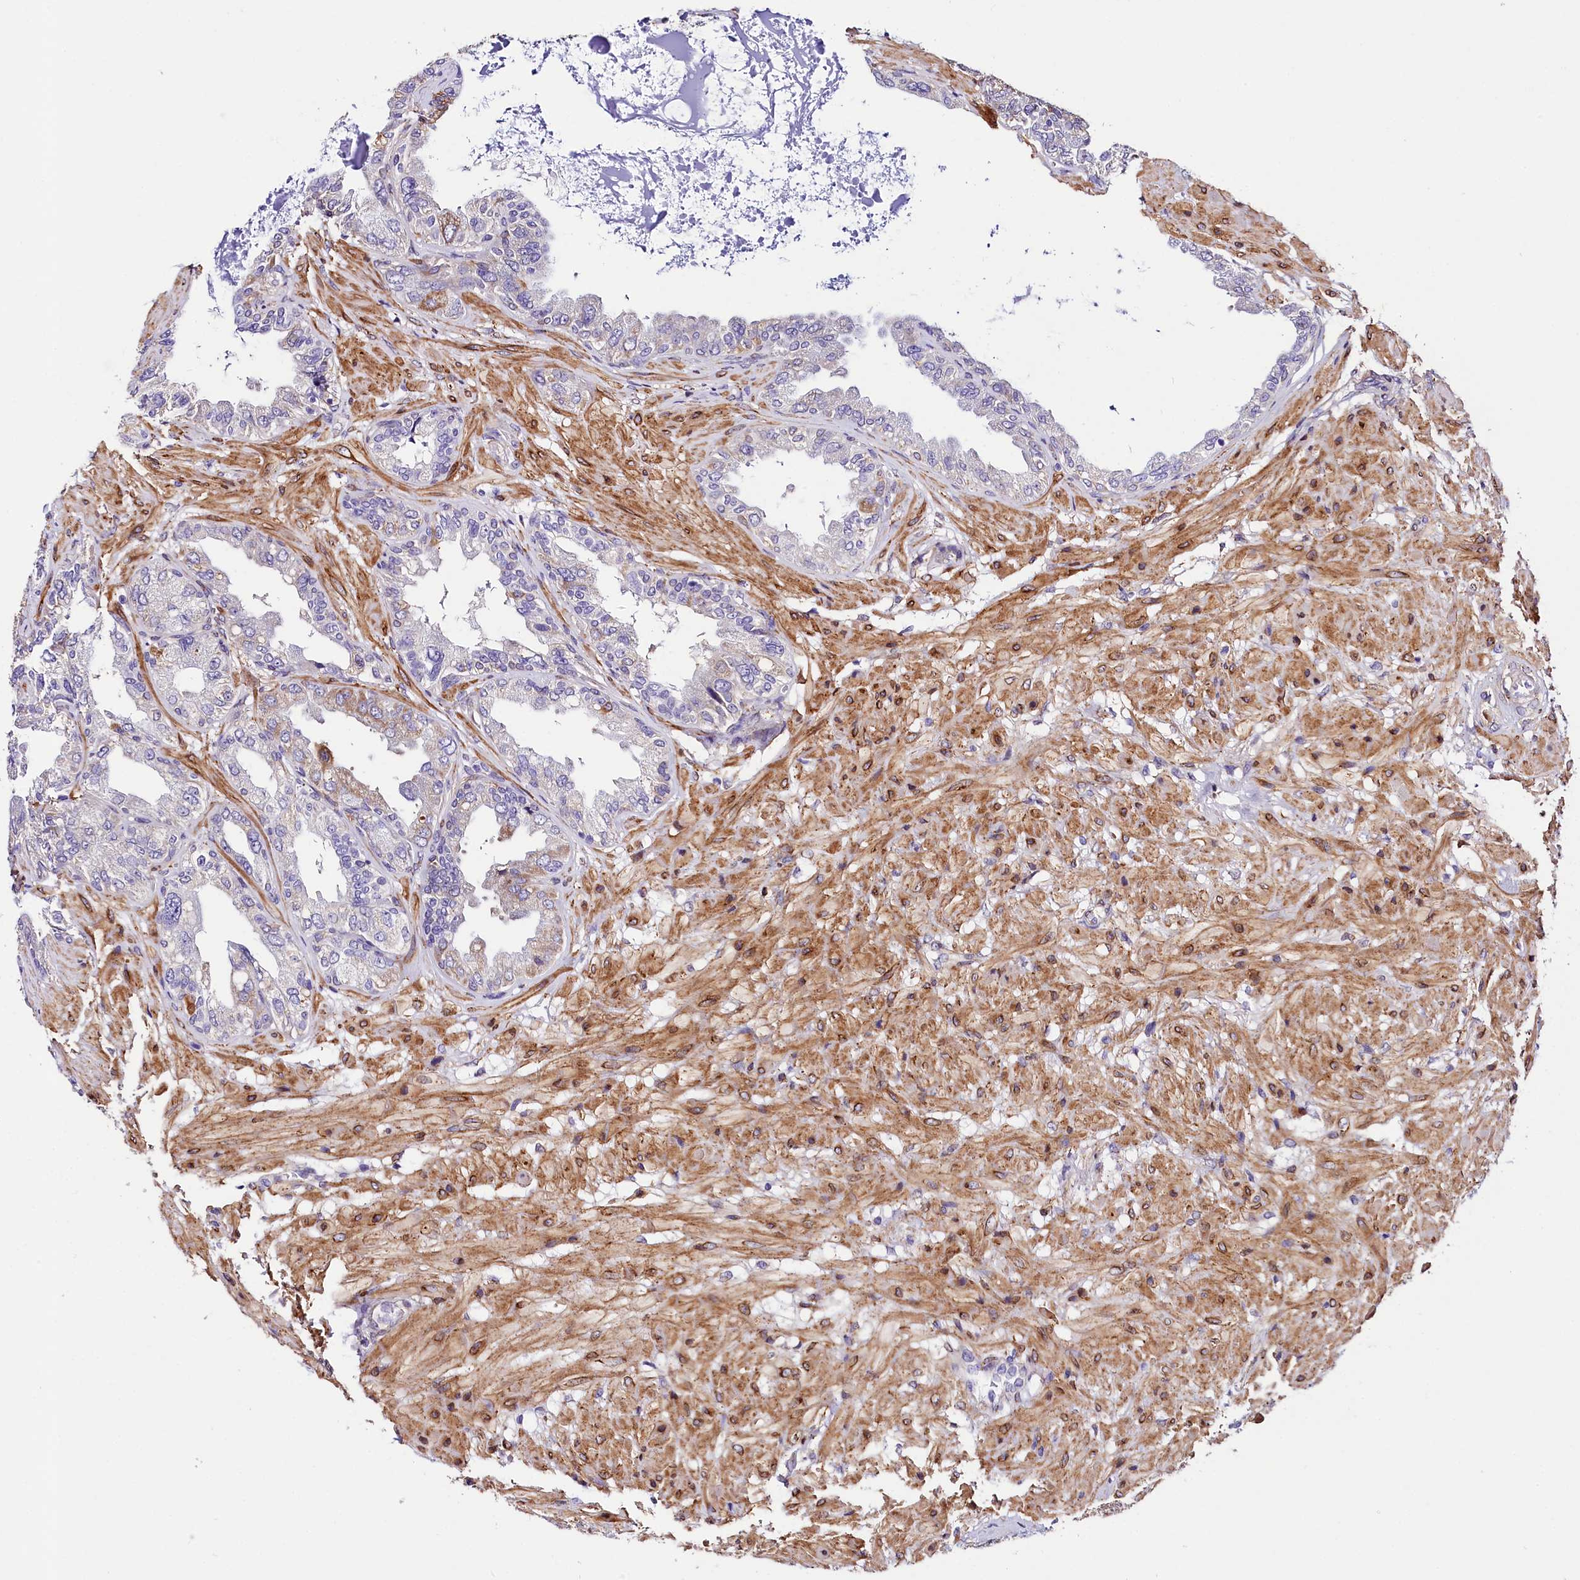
{"staining": {"intensity": "moderate", "quantity": "<25%", "location": "cytoplasmic/membranous"}, "tissue": "seminal vesicle", "cell_type": "Glandular cells", "image_type": "normal", "snomed": [{"axis": "morphology", "description": "Normal tissue, NOS"}, {"axis": "topography", "description": "Seminal veicle"}], "caption": "DAB (3,3'-diaminobenzidine) immunohistochemical staining of unremarkable human seminal vesicle displays moderate cytoplasmic/membranous protein staining in approximately <25% of glandular cells.", "gene": "ITGA1", "patient": {"sex": "male", "age": 63}}